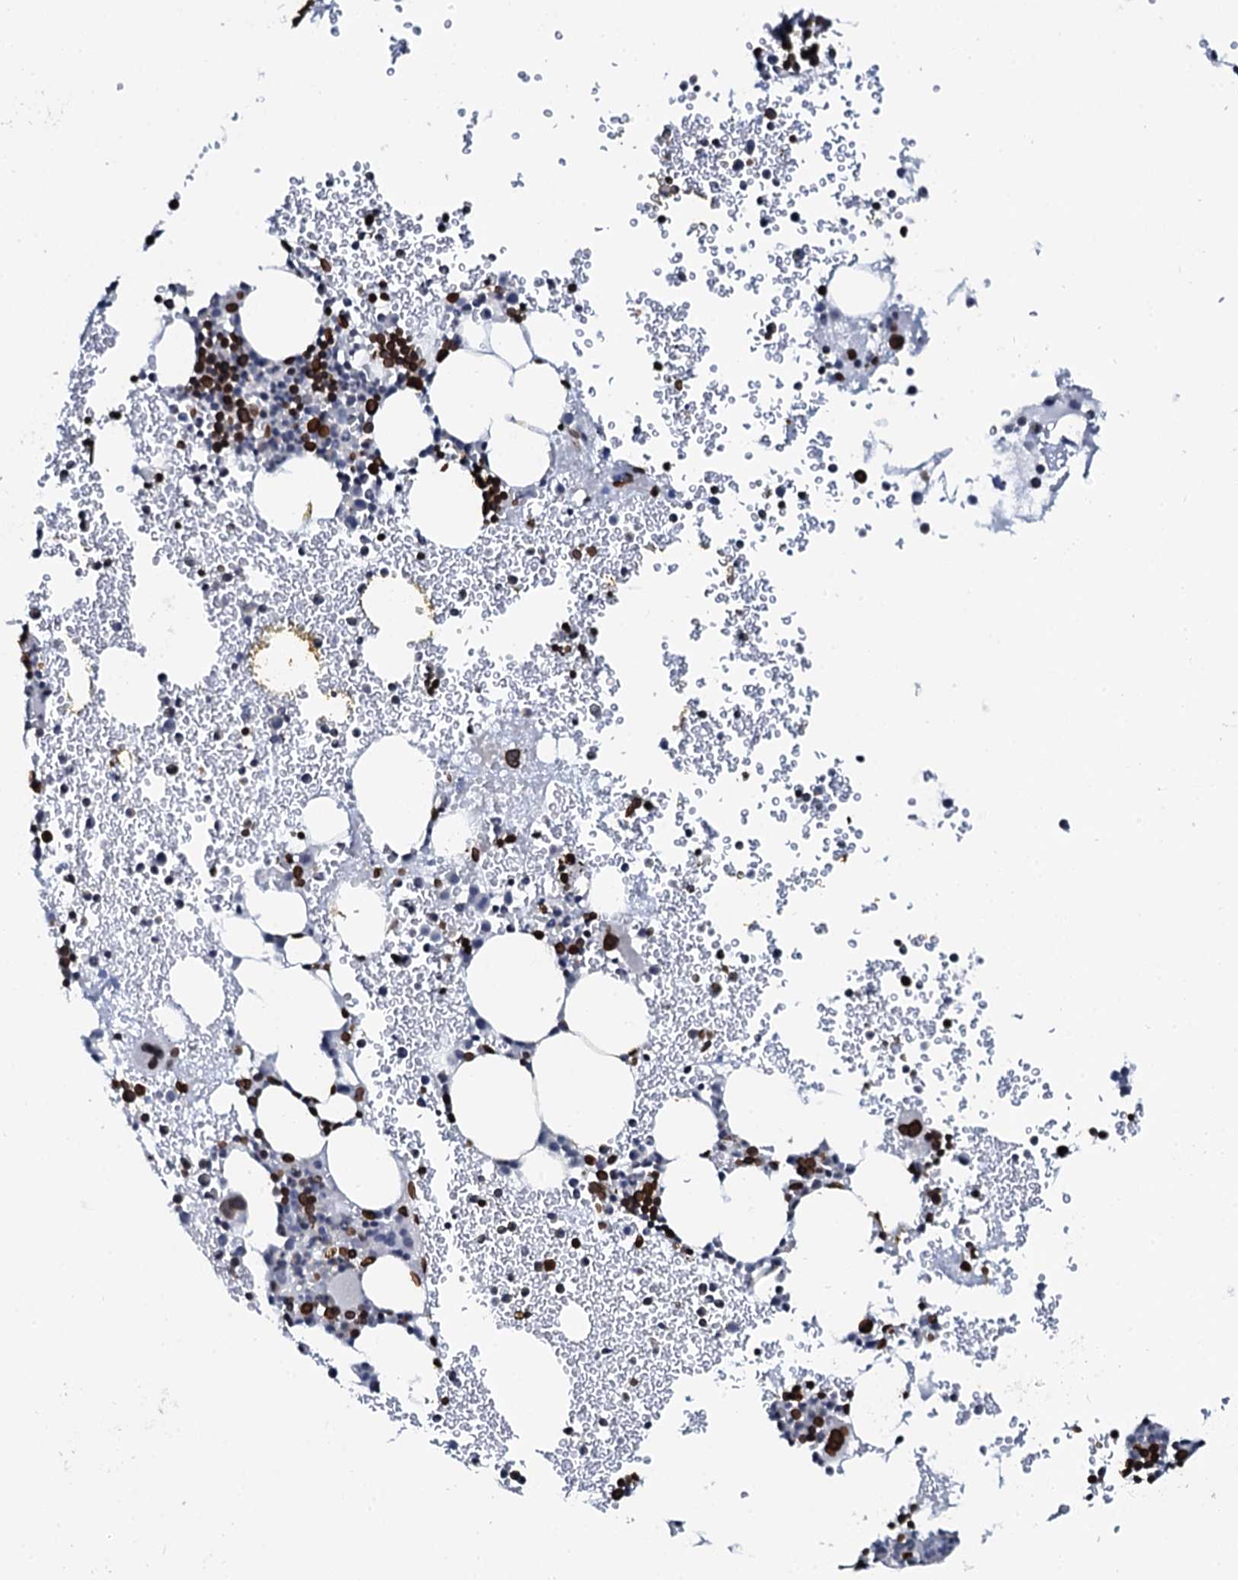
{"staining": {"intensity": "strong", "quantity": "25%-75%", "location": "nuclear"}, "tissue": "bone marrow", "cell_type": "Hematopoietic cells", "image_type": "normal", "snomed": [{"axis": "morphology", "description": "Normal tissue, NOS"}, {"axis": "topography", "description": "Bone marrow"}], "caption": "A high-resolution photomicrograph shows IHC staining of benign bone marrow, which demonstrates strong nuclear expression in approximately 25%-75% of hematopoietic cells. The protein of interest is stained brown, and the nuclei are stained in blue (DAB (3,3'-diaminobenzidine) IHC with brightfield microscopy, high magnification).", "gene": "KATNAL2", "patient": {"sex": "female", "age": 76}}